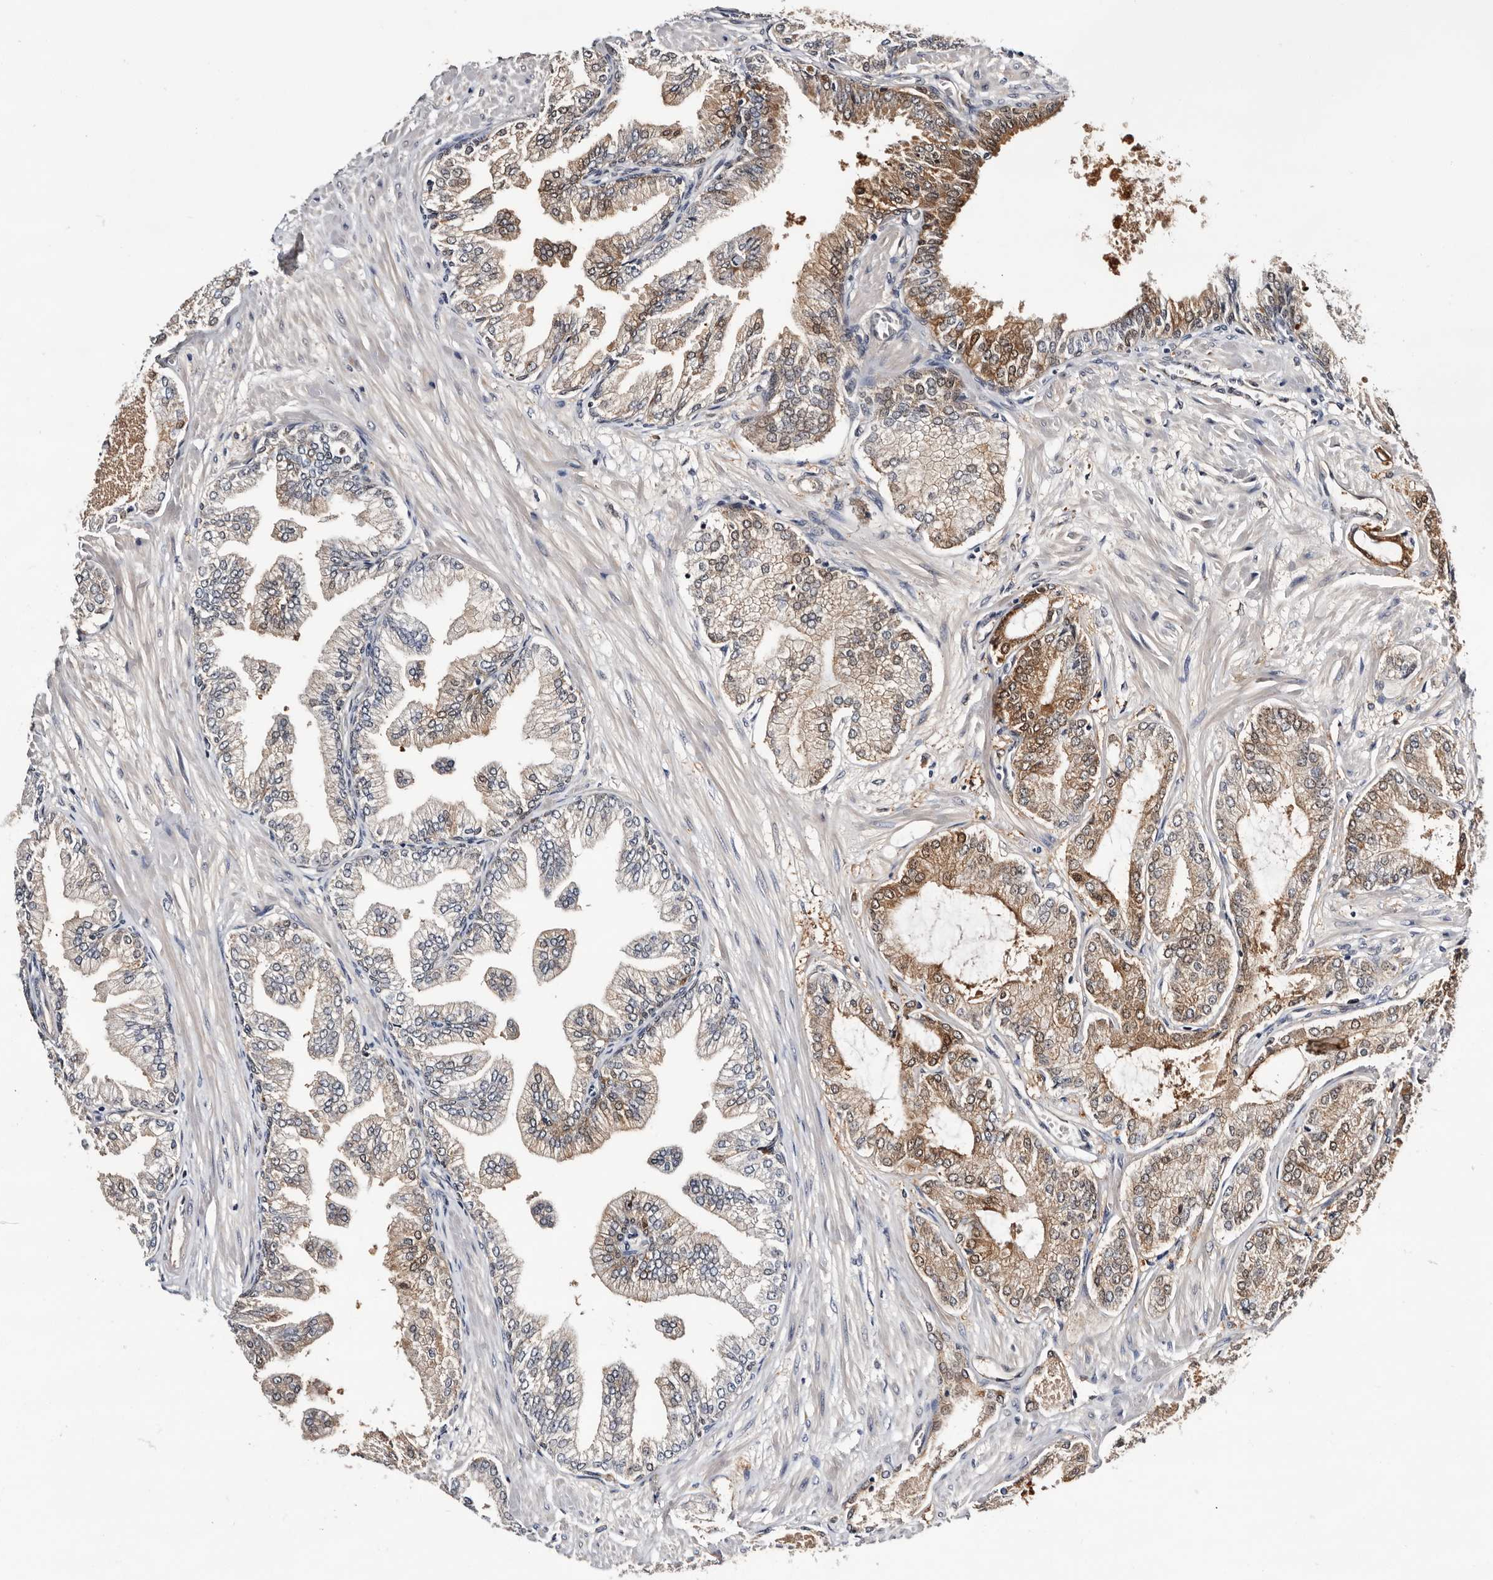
{"staining": {"intensity": "moderate", "quantity": "25%-75%", "location": "cytoplasmic/membranous,nuclear"}, "tissue": "prostate cancer", "cell_type": "Tumor cells", "image_type": "cancer", "snomed": [{"axis": "morphology", "description": "Adenocarcinoma, Low grade"}, {"axis": "topography", "description": "Prostate"}], "caption": "Immunohistochemical staining of human prostate cancer (low-grade adenocarcinoma) exhibits moderate cytoplasmic/membranous and nuclear protein staining in about 25%-75% of tumor cells. Nuclei are stained in blue.", "gene": "TP53I3", "patient": {"sex": "male", "age": 63}}